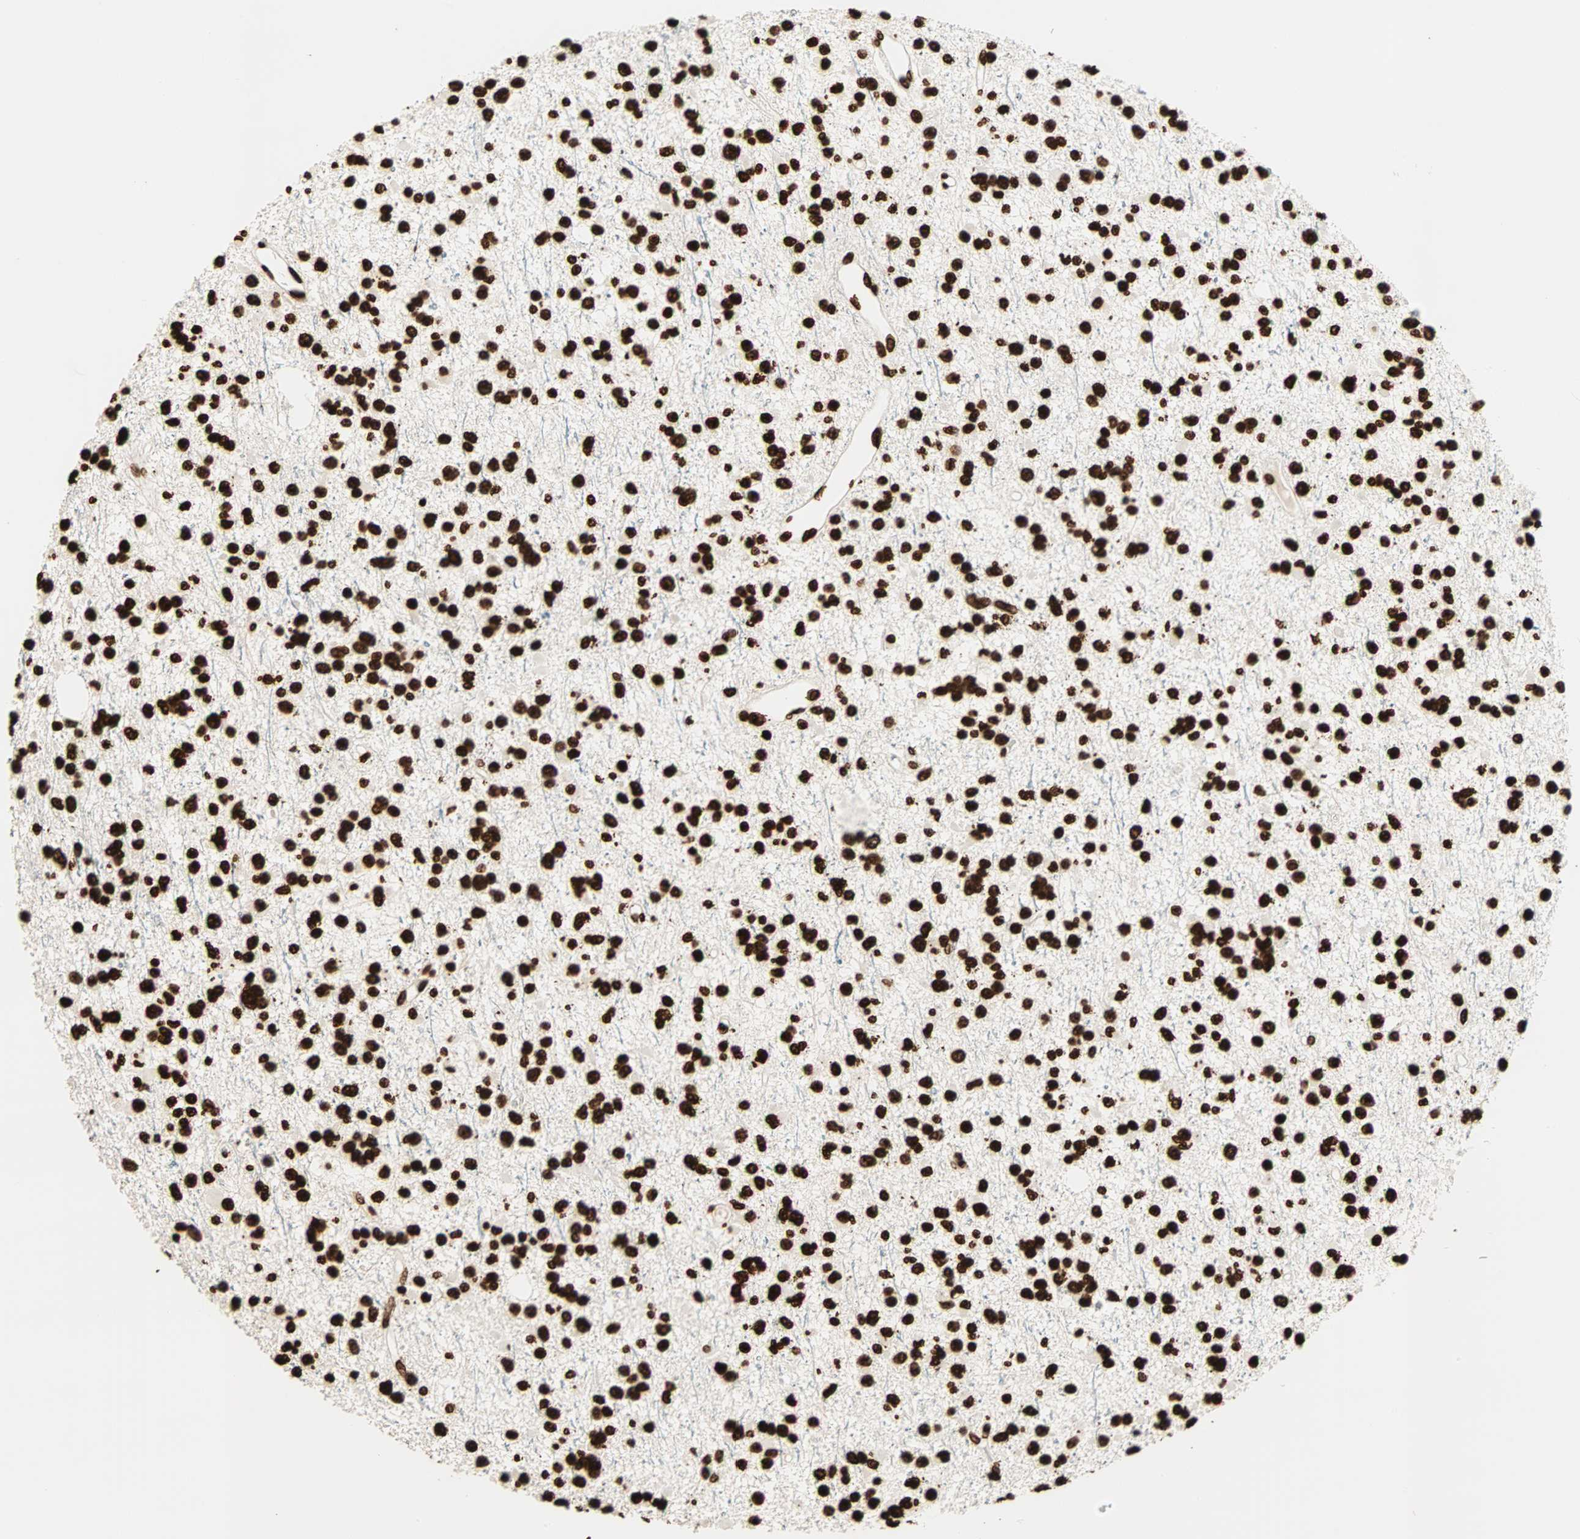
{"staining": {"intensity": "strong", "quantity": ">75%", "location": "nuclear"}, "tissue": "glioma", "cell_type": "Tumor cells", "image_type": "cancer", "snomed": [{"axis": "morphology", "description": "Glioma, malignant, Low grade"}, {"axis": "topography", "description": "Brain"}], "caption": "Tumor cells exhibit high levels of strong nuclear positivity in approximately >75% of cells in human glioma. The protein of interest is shown in brown color, while the nuclei are stained blue.", "gene": "GLI2", "patient": {"sex": "female", "age": 22}}